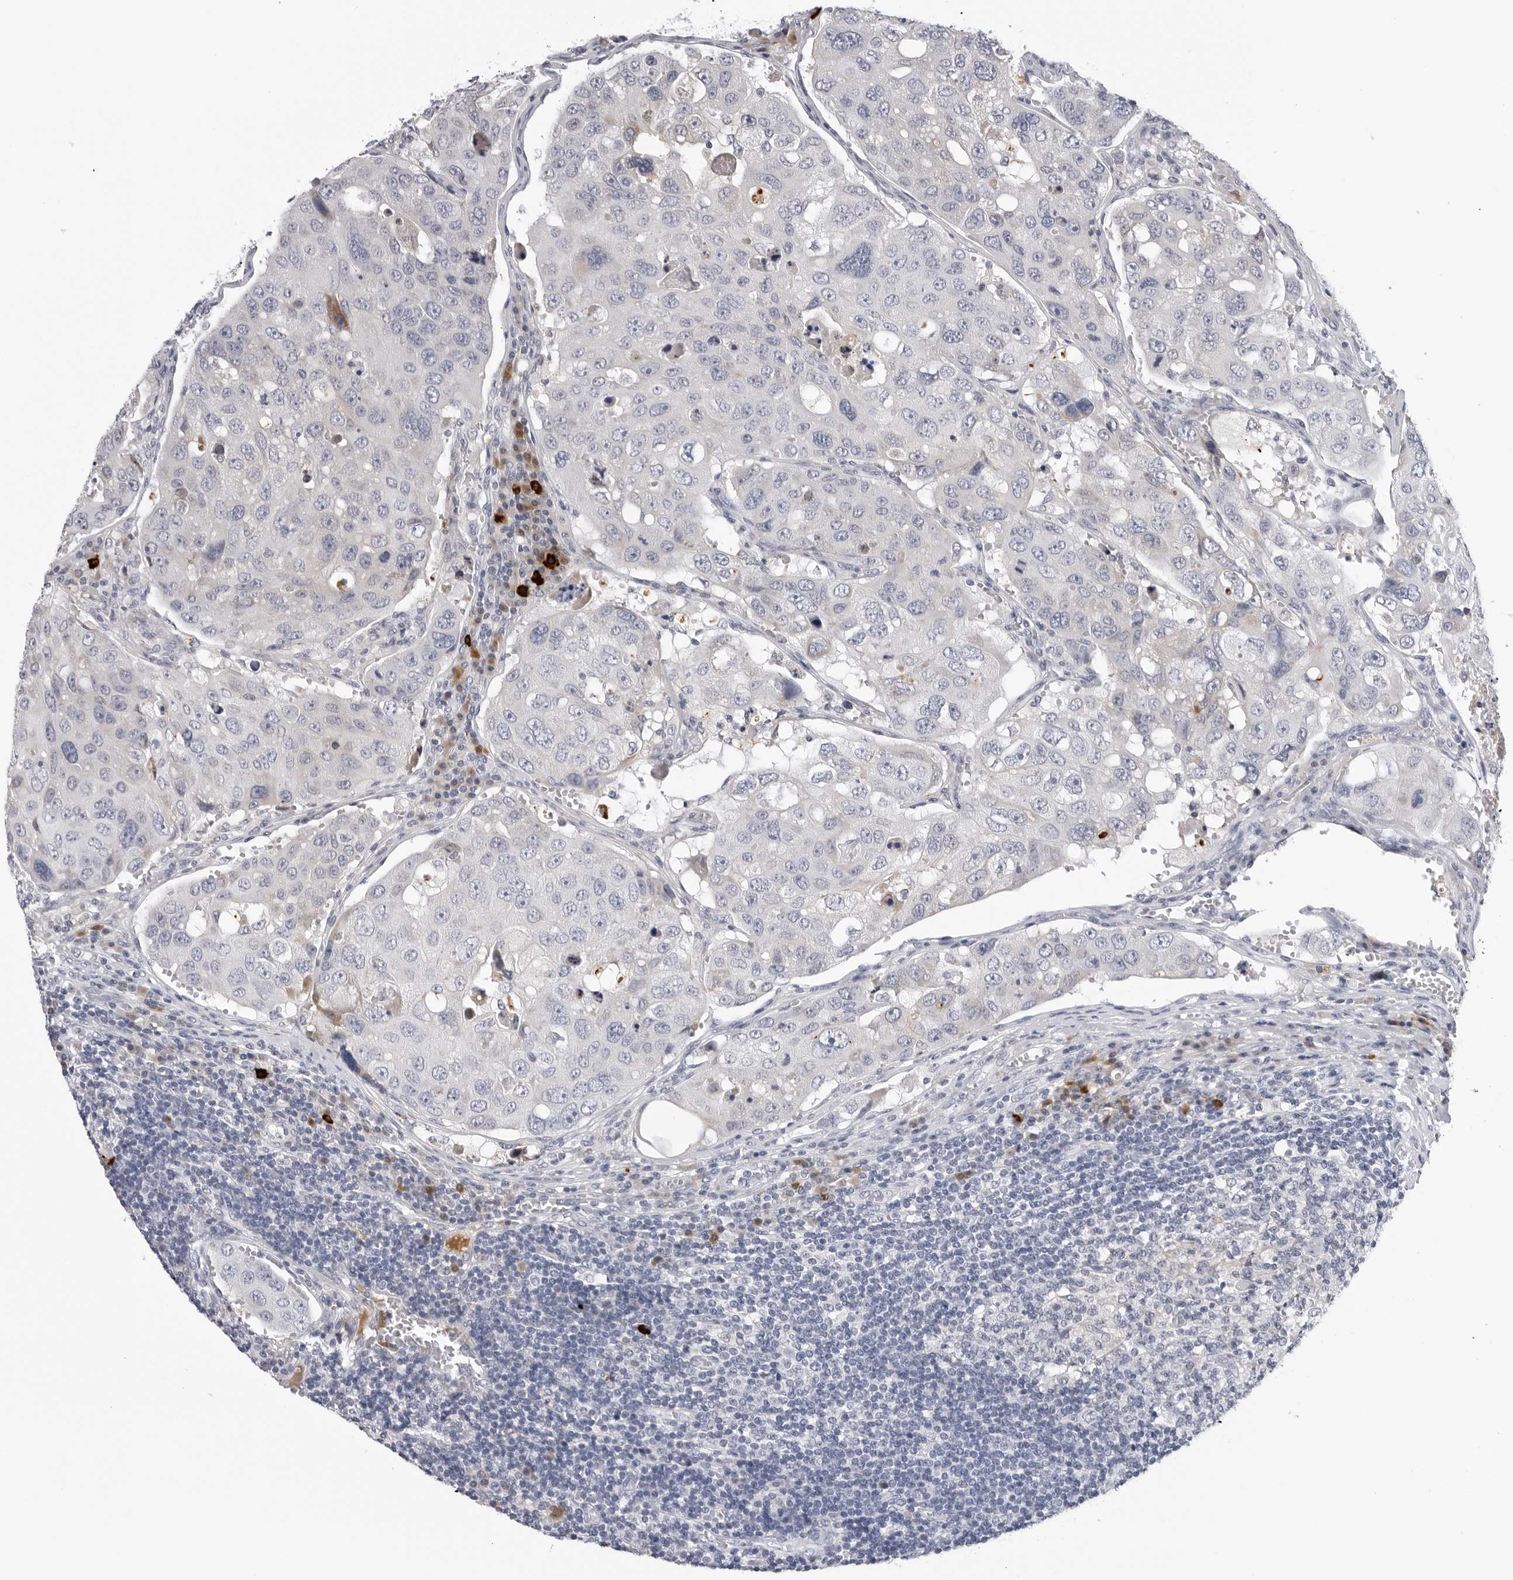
{"staining": {"intensity": "negative", "quantity": "none", "location": "none"}, "tissue": "urothelial cancer", "cell_type": "Tumor cells", "image_type": "cancer", "snomed": [{"axis": "morphology", "description": "Urothelial carcinoma, High grade"}, {"axis": "topography", "description": "Lymph node"}, {"axis": "topography", "description": "Urinary bladder"}], "caption": "Immunohistochemistry image of neoplastic tissue: urothelial cancer stained with DAB (3,3'-diaminobenzidine) reveals no significant protein staining in tumor cells. Nuclei are stained in blue.", "gene": "ZNF502", "patient": {"sex": "male", "age": 51}}